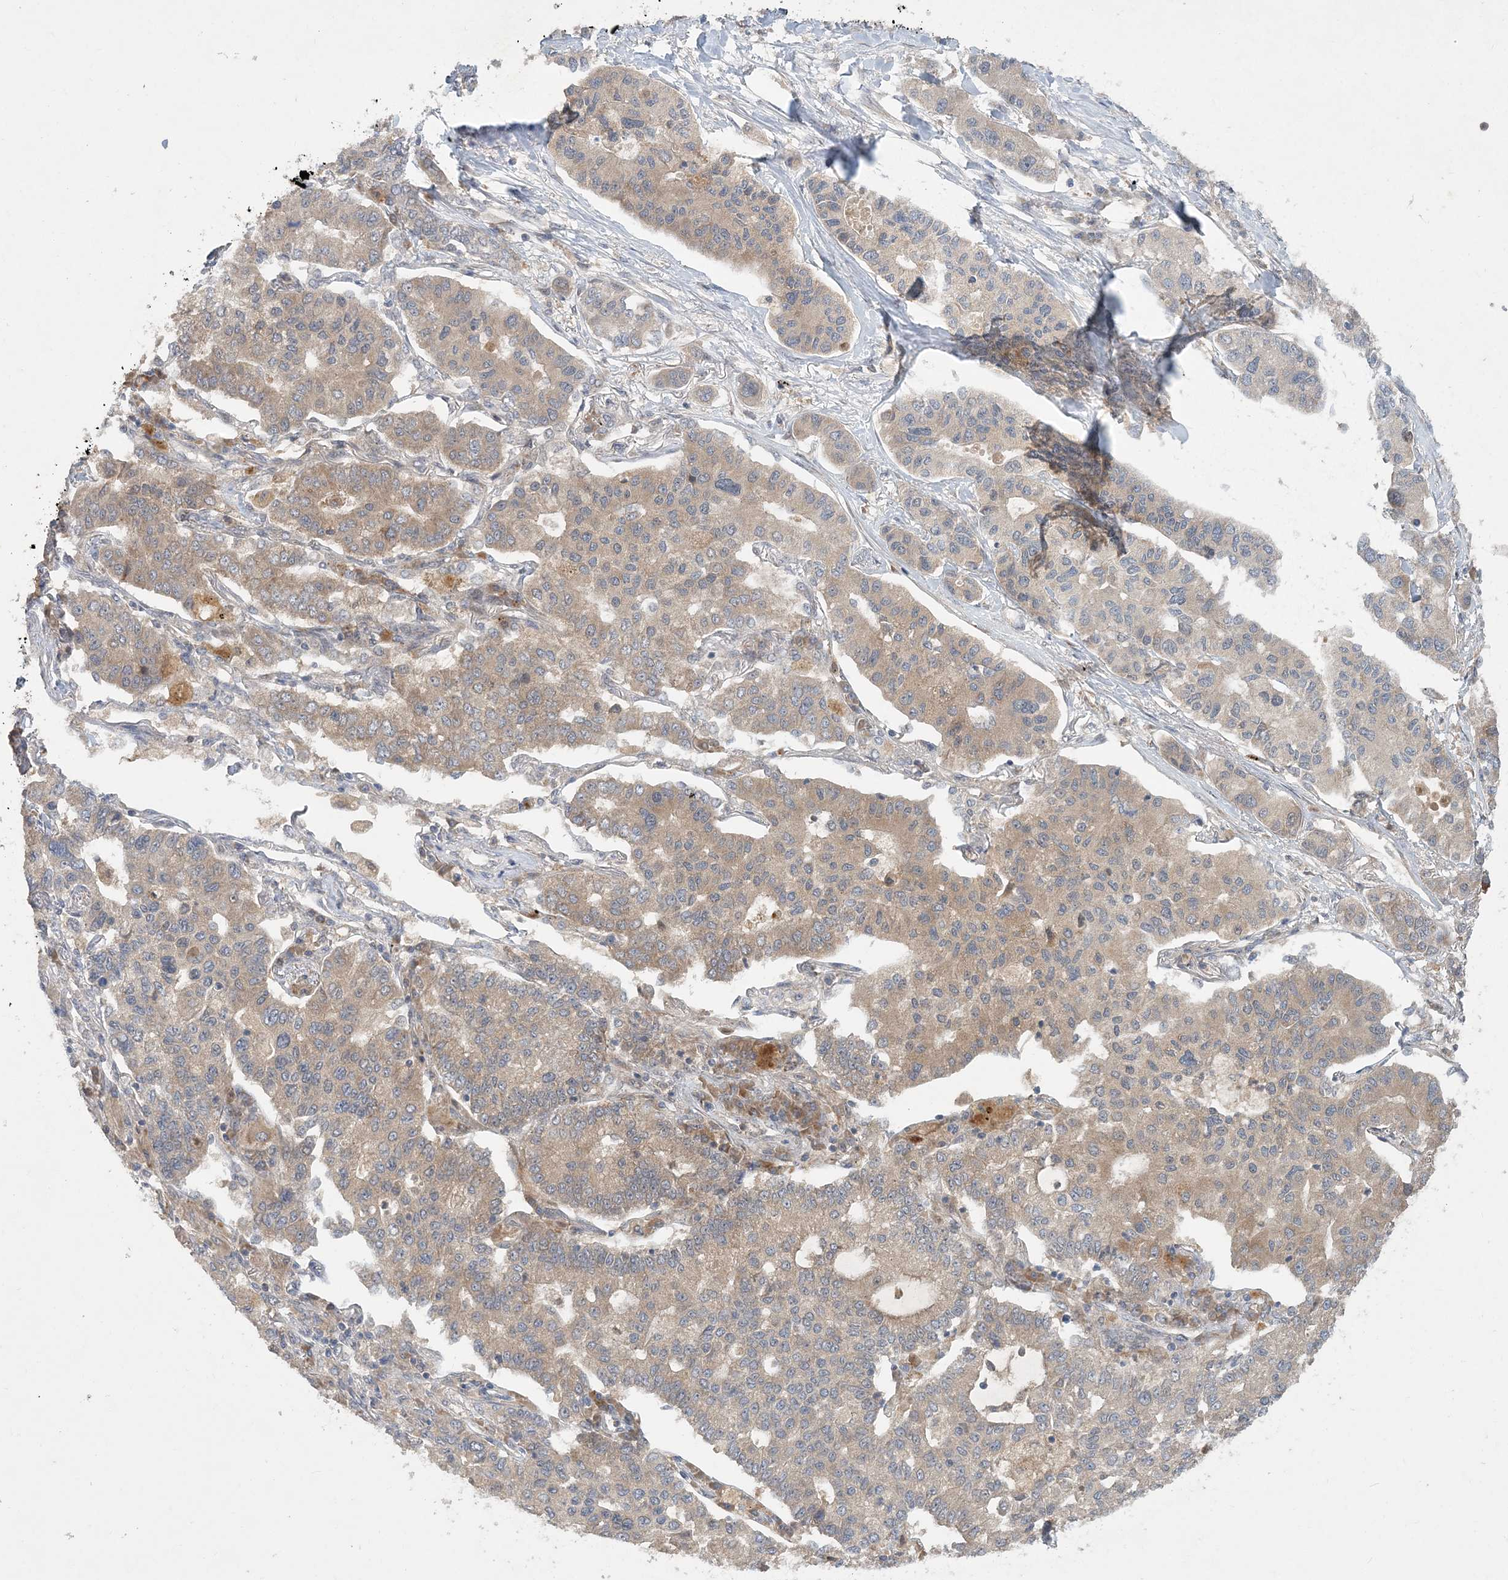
{"staining": {"intensity": "weak", "quantity": "25%-75%", "location": "cytoplasmic/membranous"}, "tissue": "lung cancer", "cell_type": "Tumor cells", "image_type": "cancer", "snomed": [{"axis": "morphology", "description": "Adenocarcinoma, NOS"}, {"axis": "topography", "description": "Lung"}], "caption": "Brown immunohistochemical staining in human lung cancer shows weak cytoplasmic/membranous positivity in about 25%-75% of tumor cells.", "gene": "UBR3", "patient": {"sex": "male", "age": 49}}